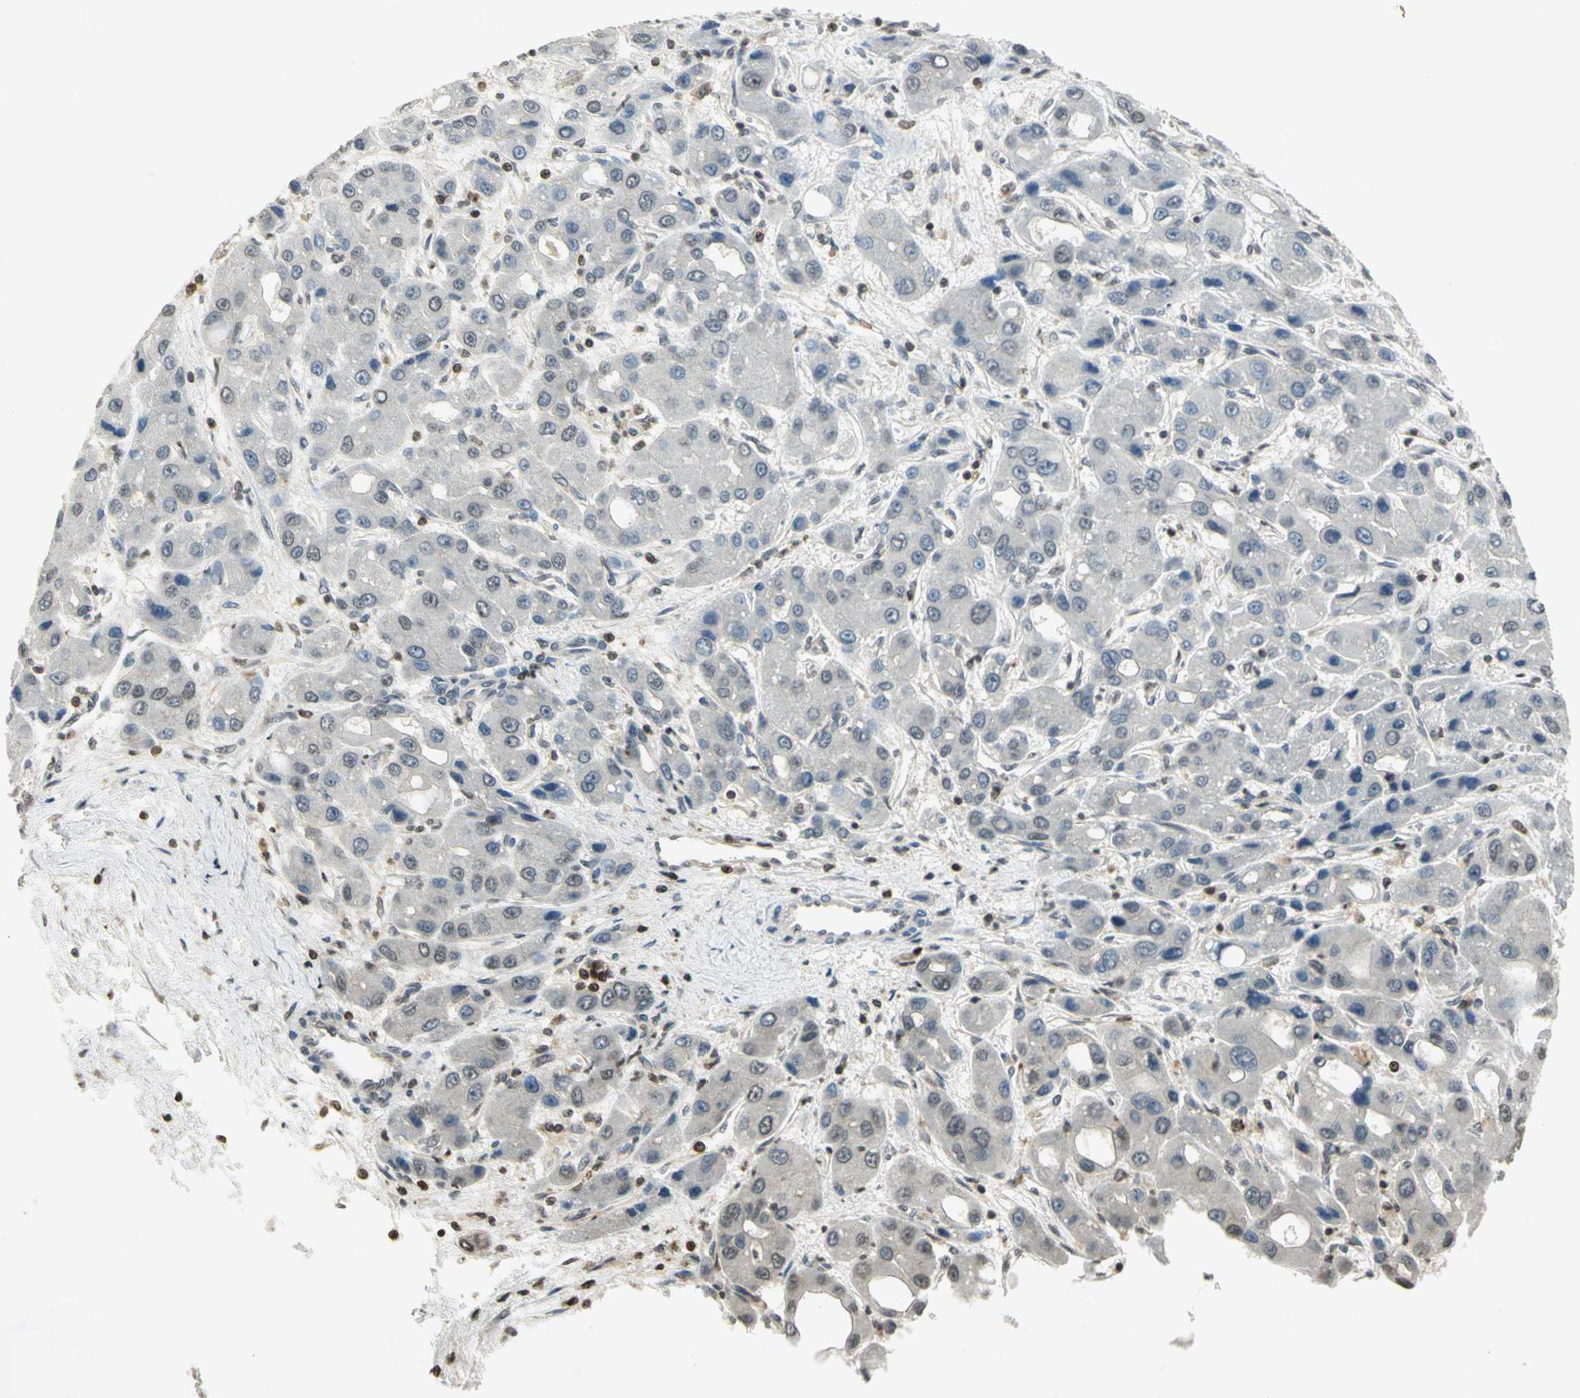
{"staining": {"intensity": "negative", "quantity": "none", "location": "none"}, "tissue": "liver cancer", "cell_type": "Tumor cells", "image_type": "cancer", "snomed": [{"axis": "morphology", "description": "Carcinoma, Hepatocellular, NOS"}, {"axis": "topography", "description": "Liver"}], "caption": "A high-resolution photomicrograph shows IHC staining of liver hepatocellular carcinoma, which shows no significant positivity in tumor cells.", "gene": "IL16", "patient": {"sex": "male", "age": 55}}